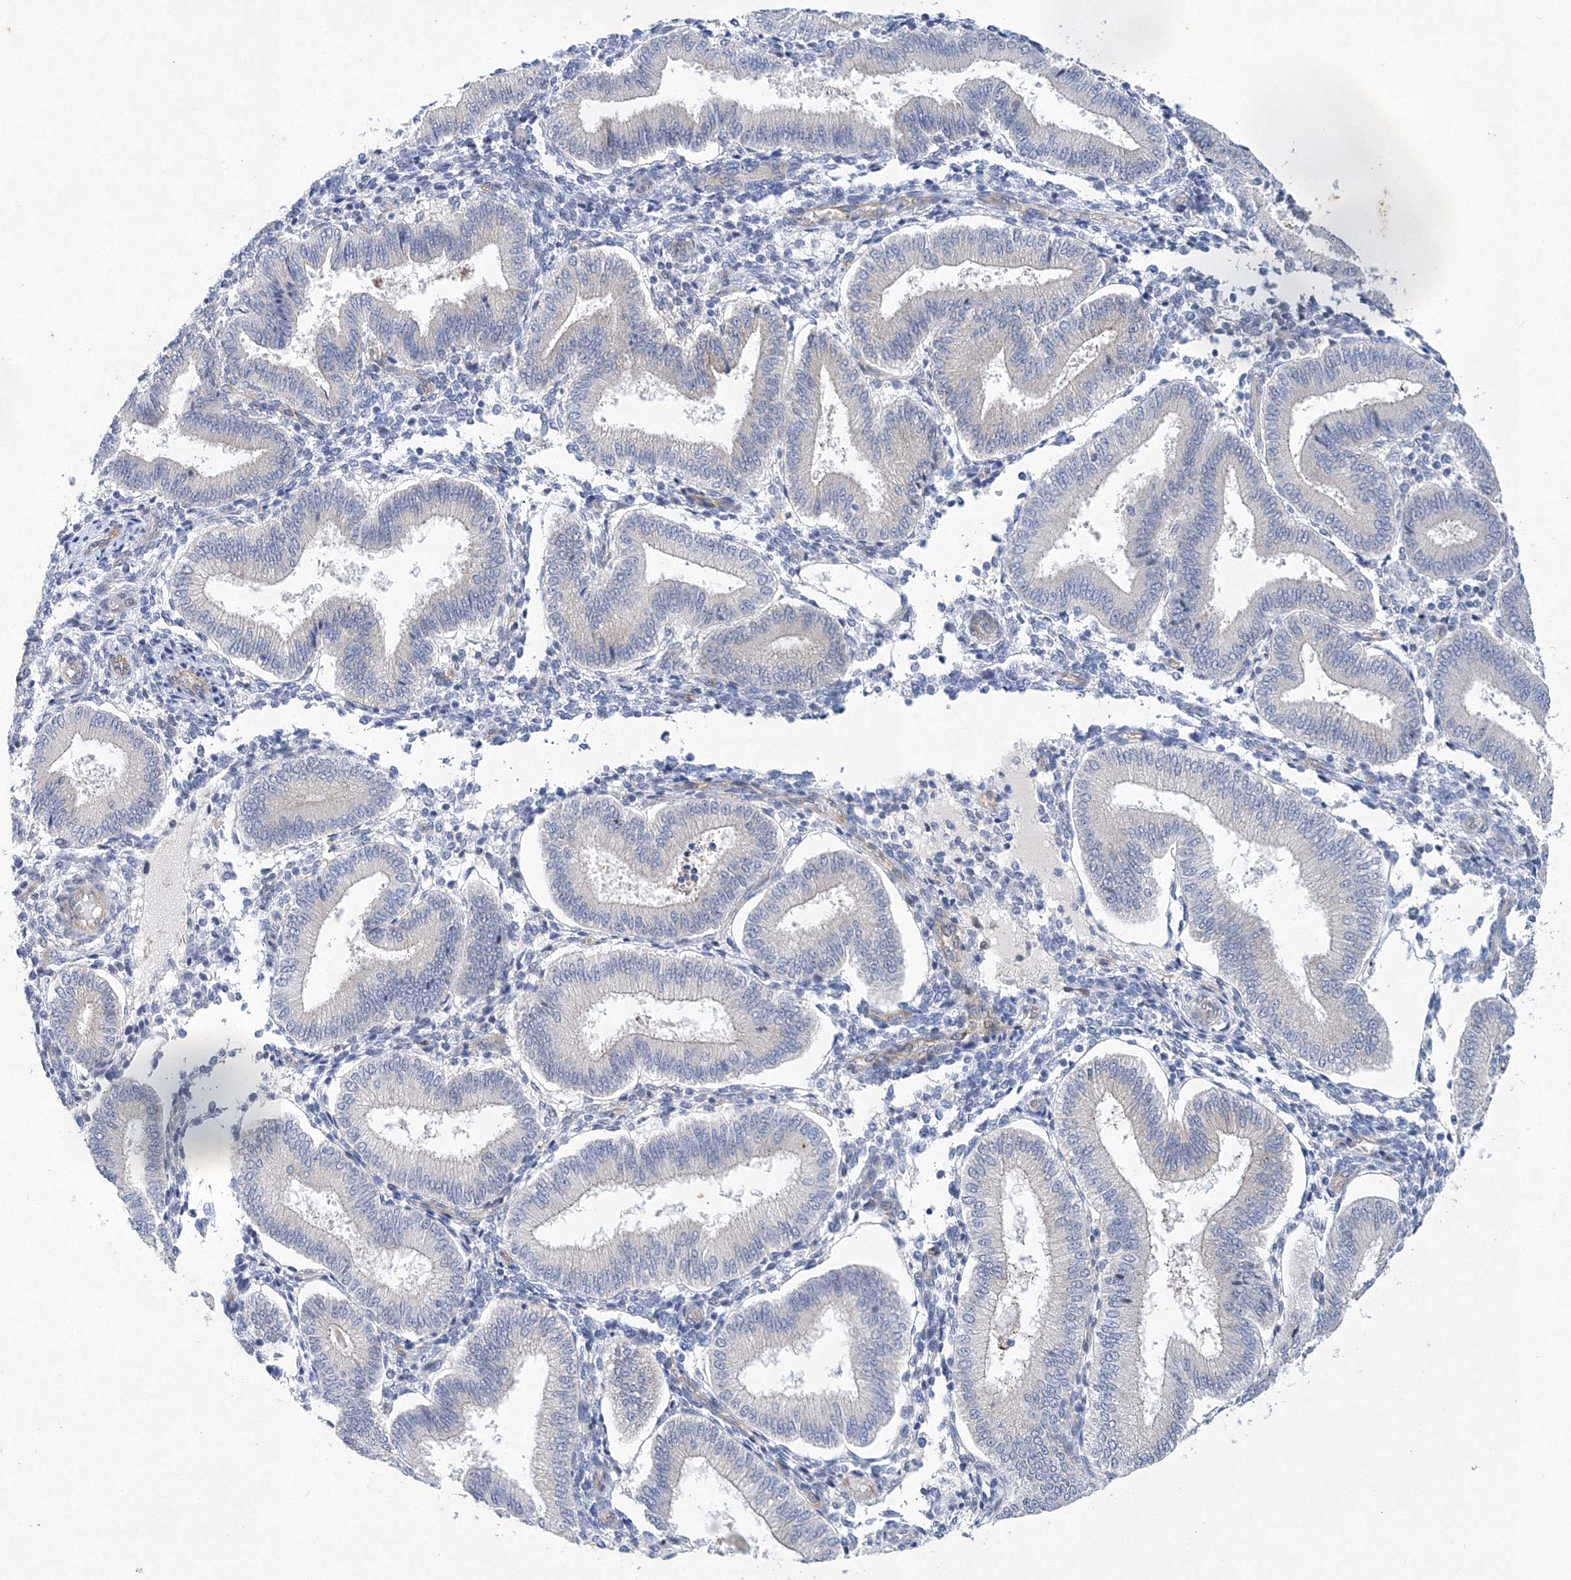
{"staining": {"intensity": "negative", "quantity": "none", "location": "none"}, "tissue": "endometrium", "cell_type": "Cells in endometrial stroma", "image_type": "normal", "snomed": [{"axis": "morphology", "description": "Normal tissue, NOS"}, {"axis": "topography", "description": "Endometrium"}], "caption": "There is no significant staining in cells in endometrial stroma of endometrium. The staining was performed using DAB to visualize the protein expression in brown, while the nuclei were stained in blue with hematoxylin (Magnification: 20x).", "gene": "TANC1", "patient": {"sex": "female", "age": 39}}